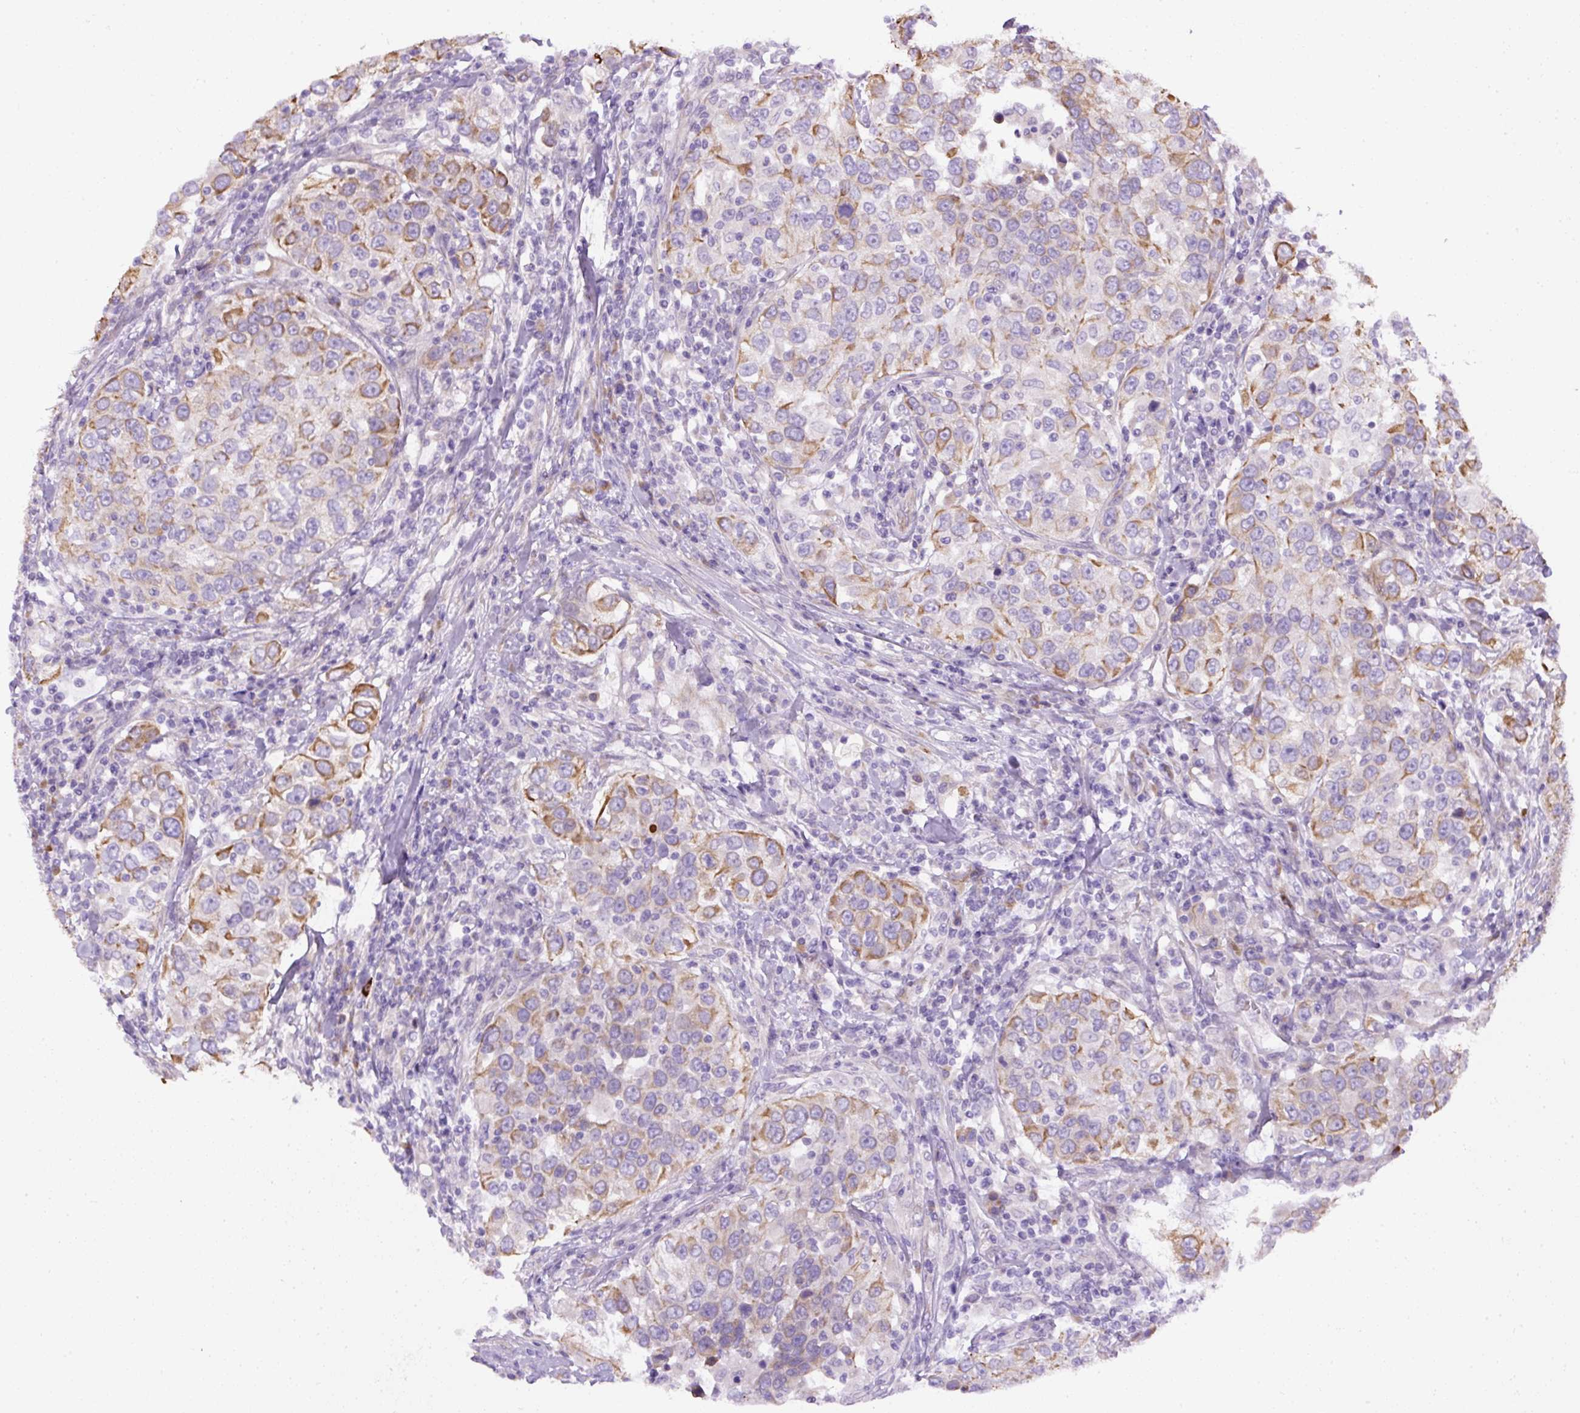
{"staining": {"intensity": "moderate", "quantity": "25%-75%", "location": "cytoplasmic/membranous"}, "tissue": "urothelial cancer", "cell_type": "Tumor cells", "image_type": "cancer", "snomed": [{"axis": "morphology", "description": "Urothelial carcinoma, High grade"}, {"axis": "topography", "description": "Urinary bladder"}], "caption": "DAB (3,3'-diaminobenzidine) immunohistochemical staining of high-grade urothelial carcinoma shows moderate cytoplasmic/membranous protein expression in about 25%-75% of tumor cells.", "gene": "FAM149A", "patient": {"sex": "female", "age": 80}}